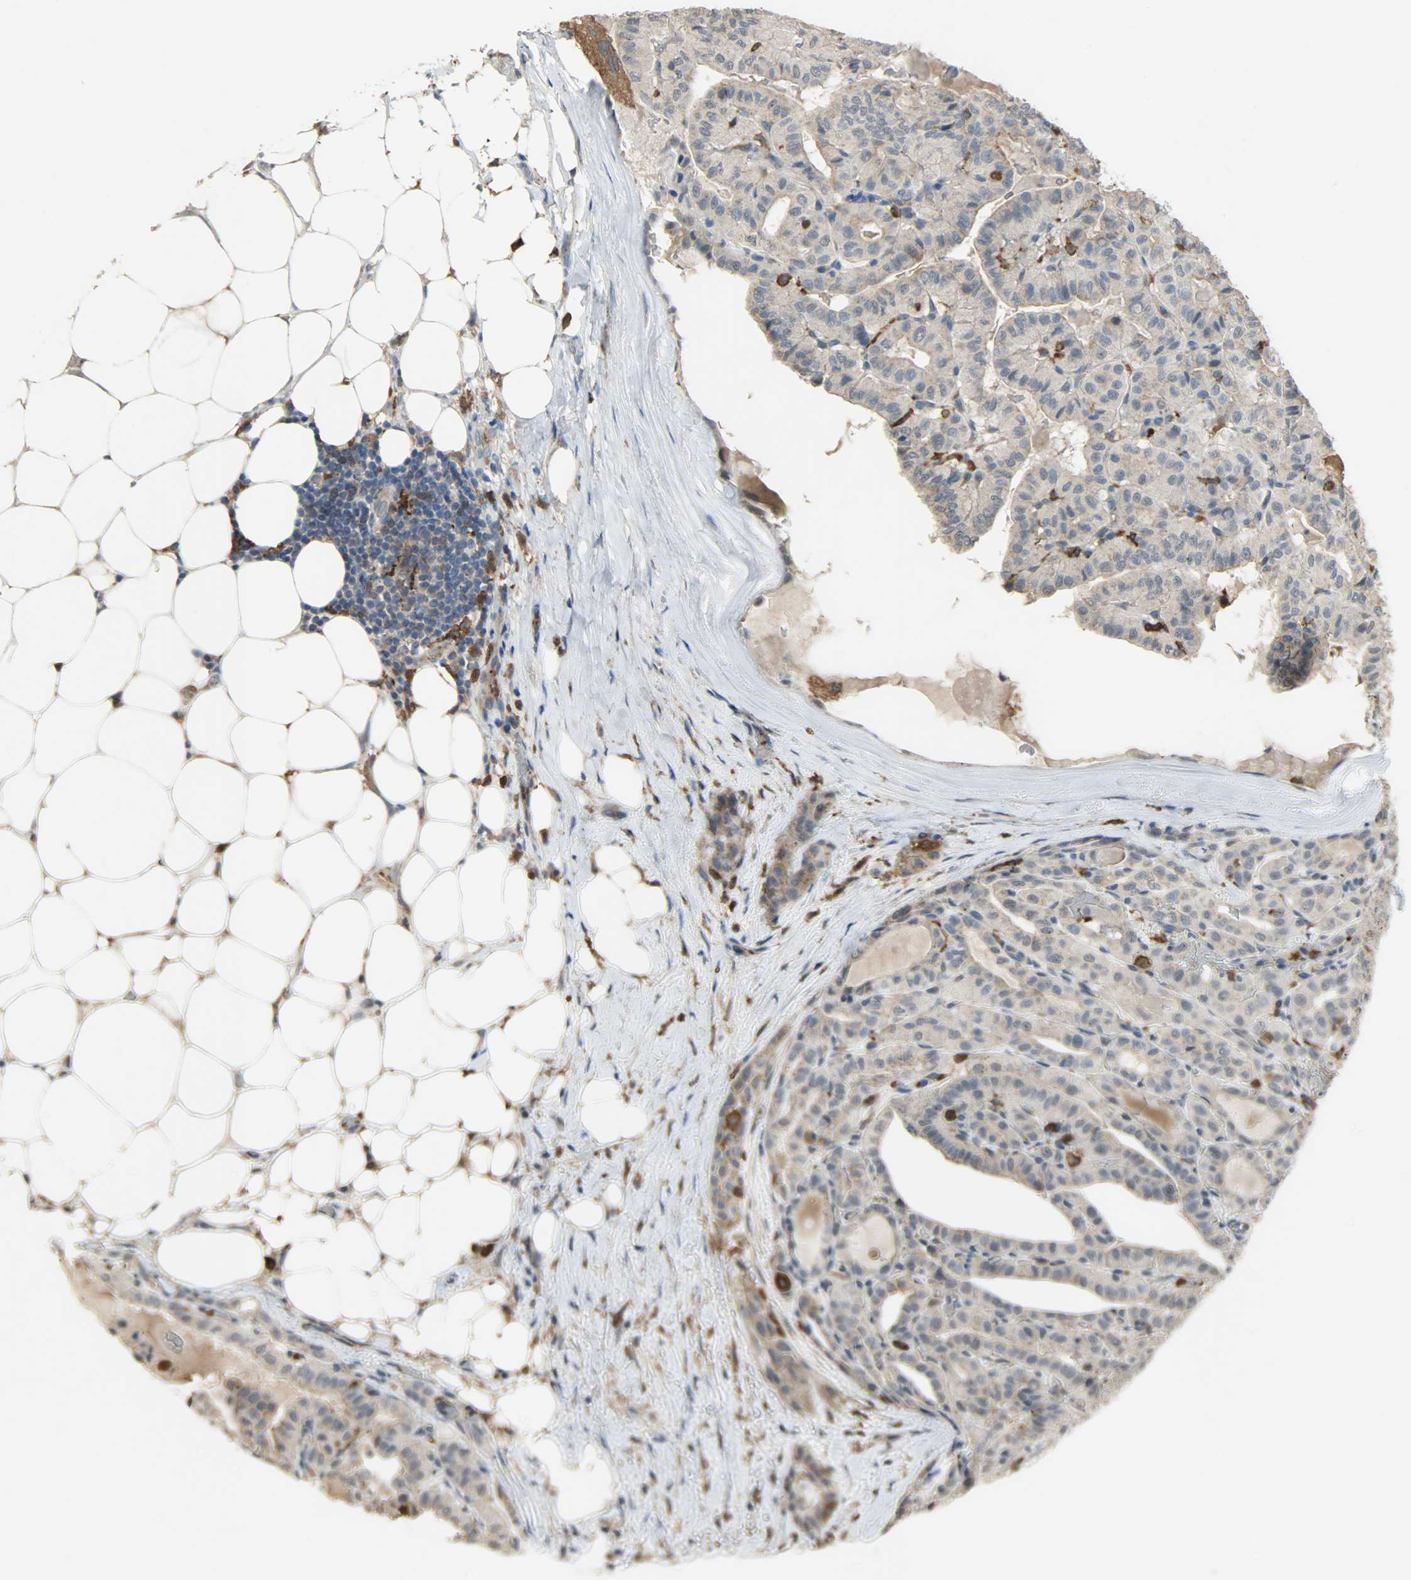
{"staining": {"intensity": "weak", "quantity": "<25%", "location": "cytoplasmic/membranous"}, "tissue": "thyroid cancer", "cell_type": "Tumor cells", "image_type": "cancer", "snomed": [{"axis": "morphology", "description": "Papillary adenocarcinoma, NOS"}, {"axis": "topography", "description": "Thyroid gland"}], "caption": "An immunohistochemistry (IHC) micrograph of papillary adenocarcinoma (thyroid) is shown. There is no staining in tumor cells of papillary adenocarcinoma (thyroid).", "gene": "SKAP2", "patient": {"sex": "male", "age": 77}}